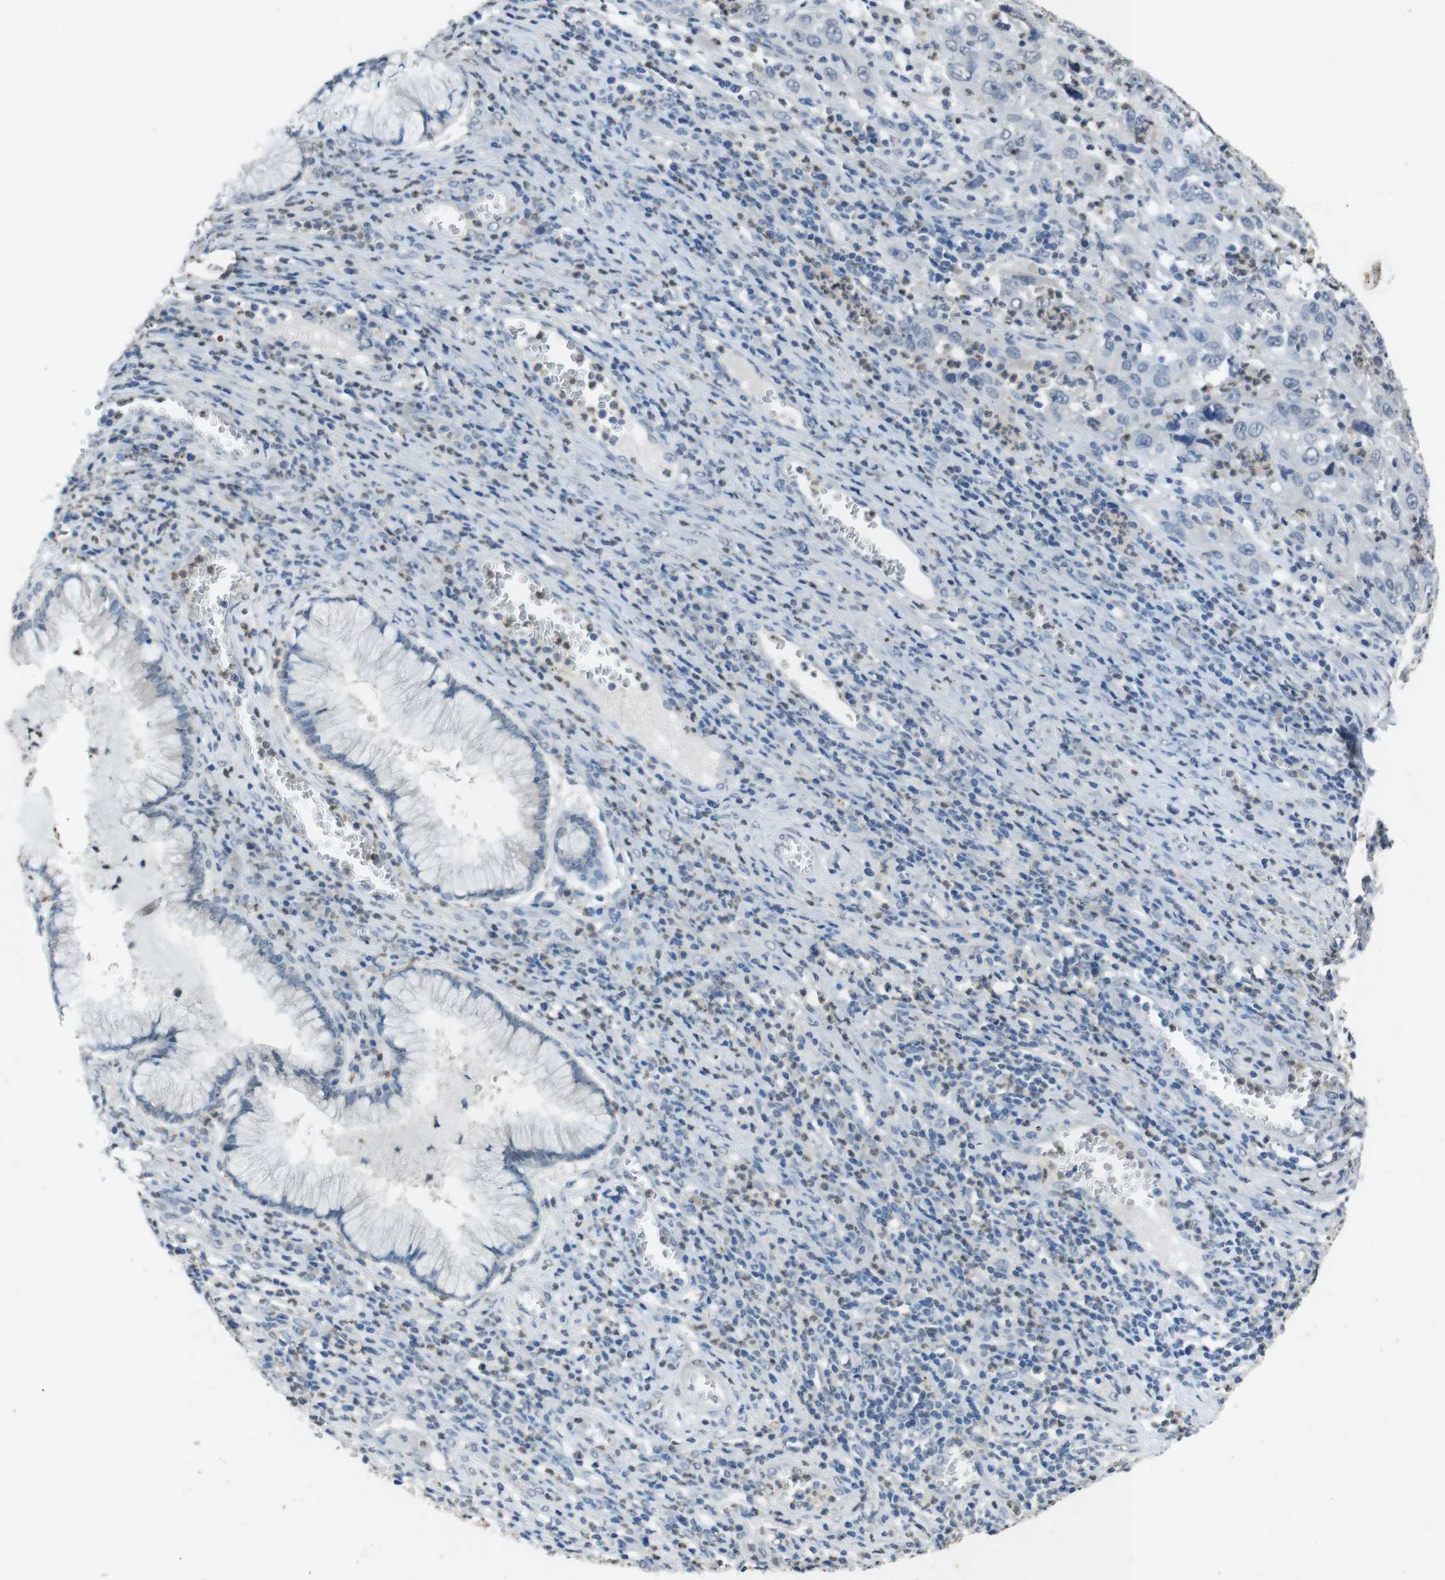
{"staining": {"intensity": "negative", "quantity": "none", "location": "none"}, "tissue": "cervical cancer", "cell_type": "Tumor cells", "image_type": "cancer", "snomed": [{"axis": "morphology", "description": "Squamous cell carcinoma, NOS"}, {"axis": "topography", "description": "Cervix"}], "caption": "Tumor cells show no significant protein positivity in cervical cancer (squamous cell carcinoma).", "gene": "STBD1", "patient": {"sex": "female", "age": 32}}